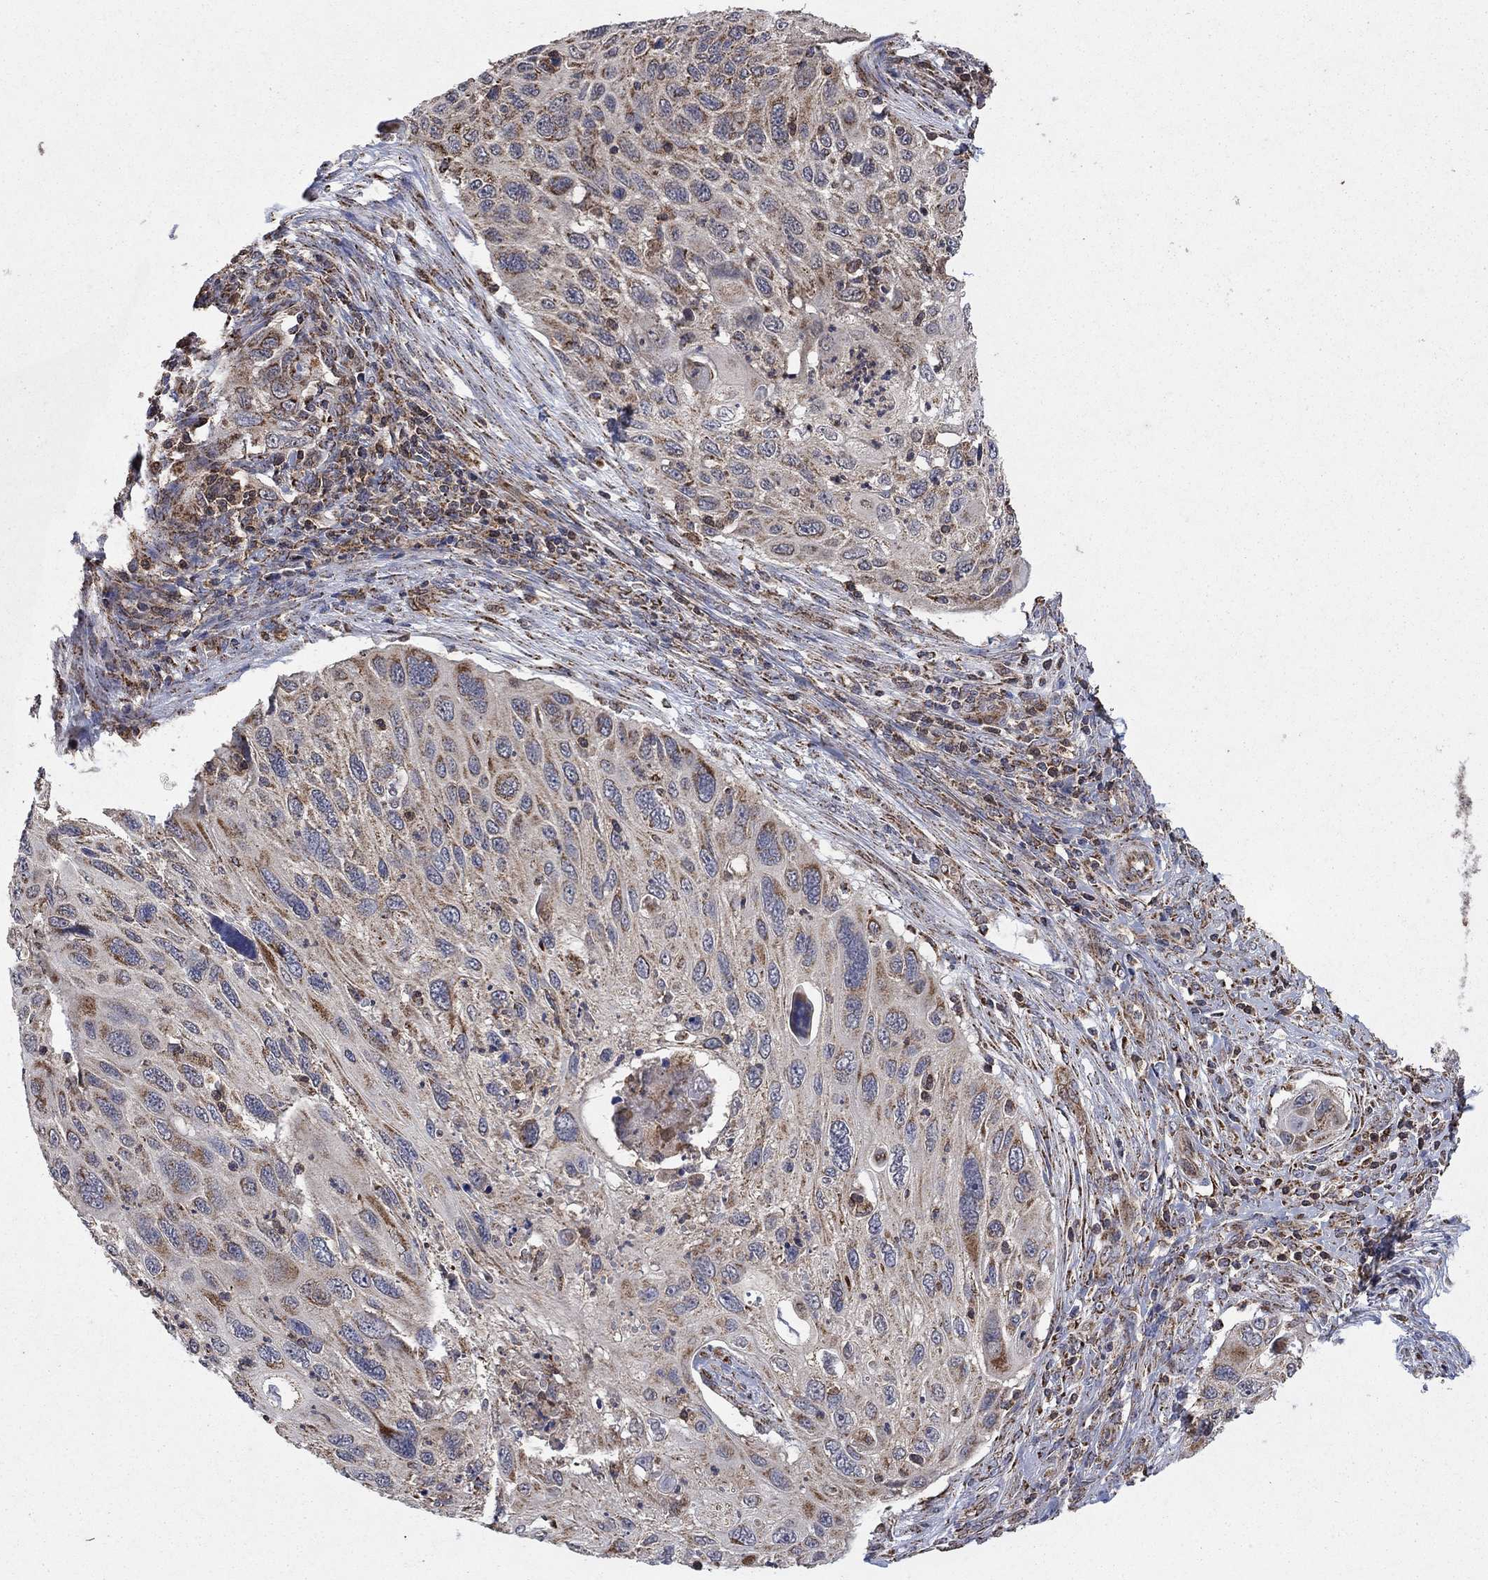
{"staining": {"intensity": "moderate", "quantity": "<25%", "location": "cytoplasmic/membranous"}, "tissue": "cervical cancer", "cell_type": "Tumor cells", "image_type": "cancer", "snomed": [{"axis": "morphology", "description": "Squamous cell carcinoma, NOS"}, {"axis": "topography", "description": "Cervix"}], "caption": "Cervical cancer tissue exhibits moderate cytoplasmic/membranous expression in about <25% of tumor cells (Brightfield microscopy of DAB IHC at high magnification).", "gene": "DPH1", "patient": {"sex": "female", "age": 70}}